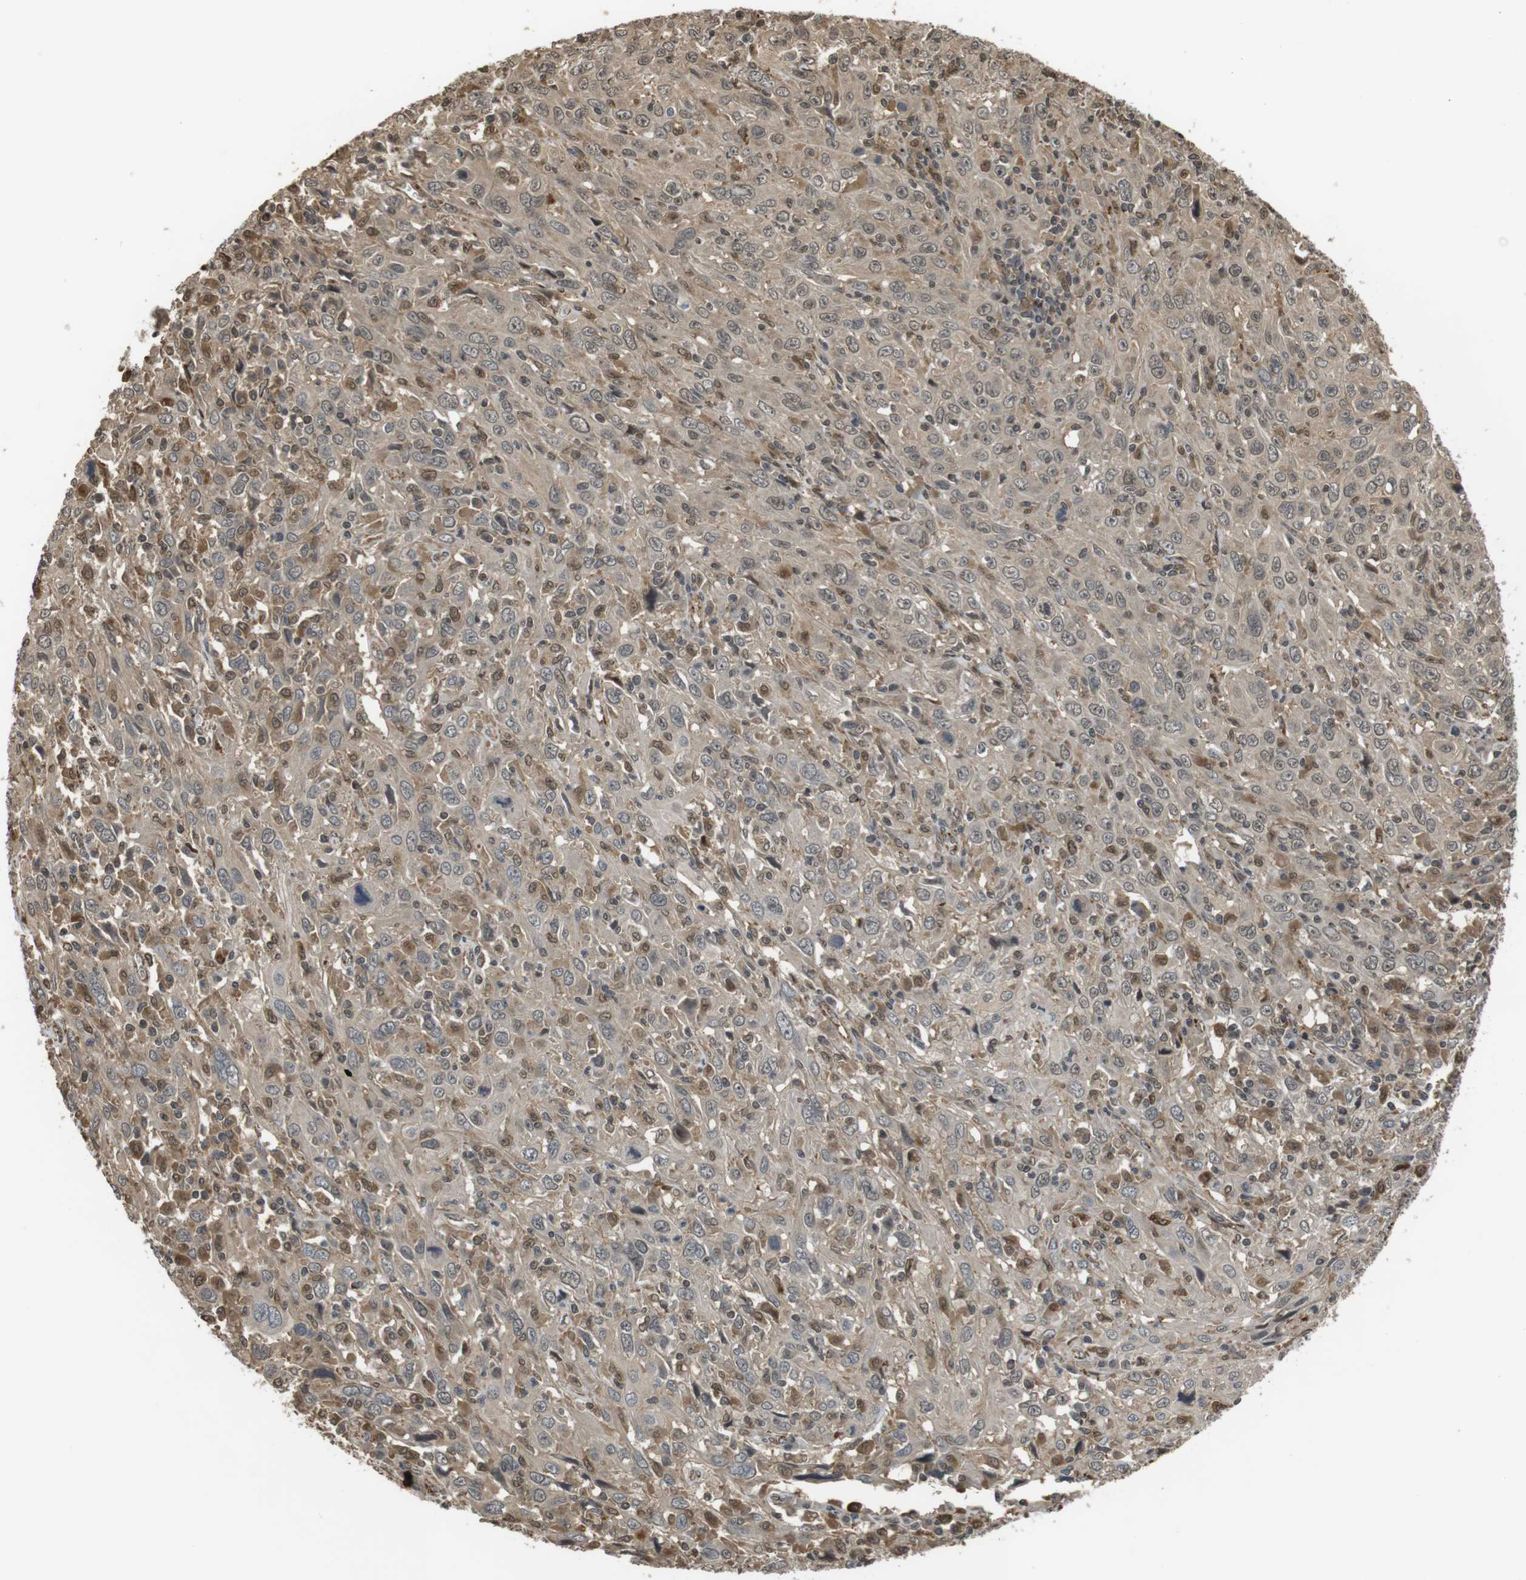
{"staining": {"intensity": "moderate", "quantity": ">75%", "location": "cytoplasmic/membranous,nuclear"}, "tissue": "cervical cancer", "cell_type": "Tumor cells", "image_type": "cancer", "snomed": [{"axis": "morphology", "description": "Squamous cell carcinoma, NOS"}, {"axis": "topography", "description": "Cervix"}], "caption": "Squamous cell carcinoma (cervical) was stained to show a protein in brown. There is medium levels of moderate cytoplasmic/membranous and nuclear positivity in about >75% of tumor cells.", "gene": "FZD10", "patient": {"sex": "female", "age": 46}}